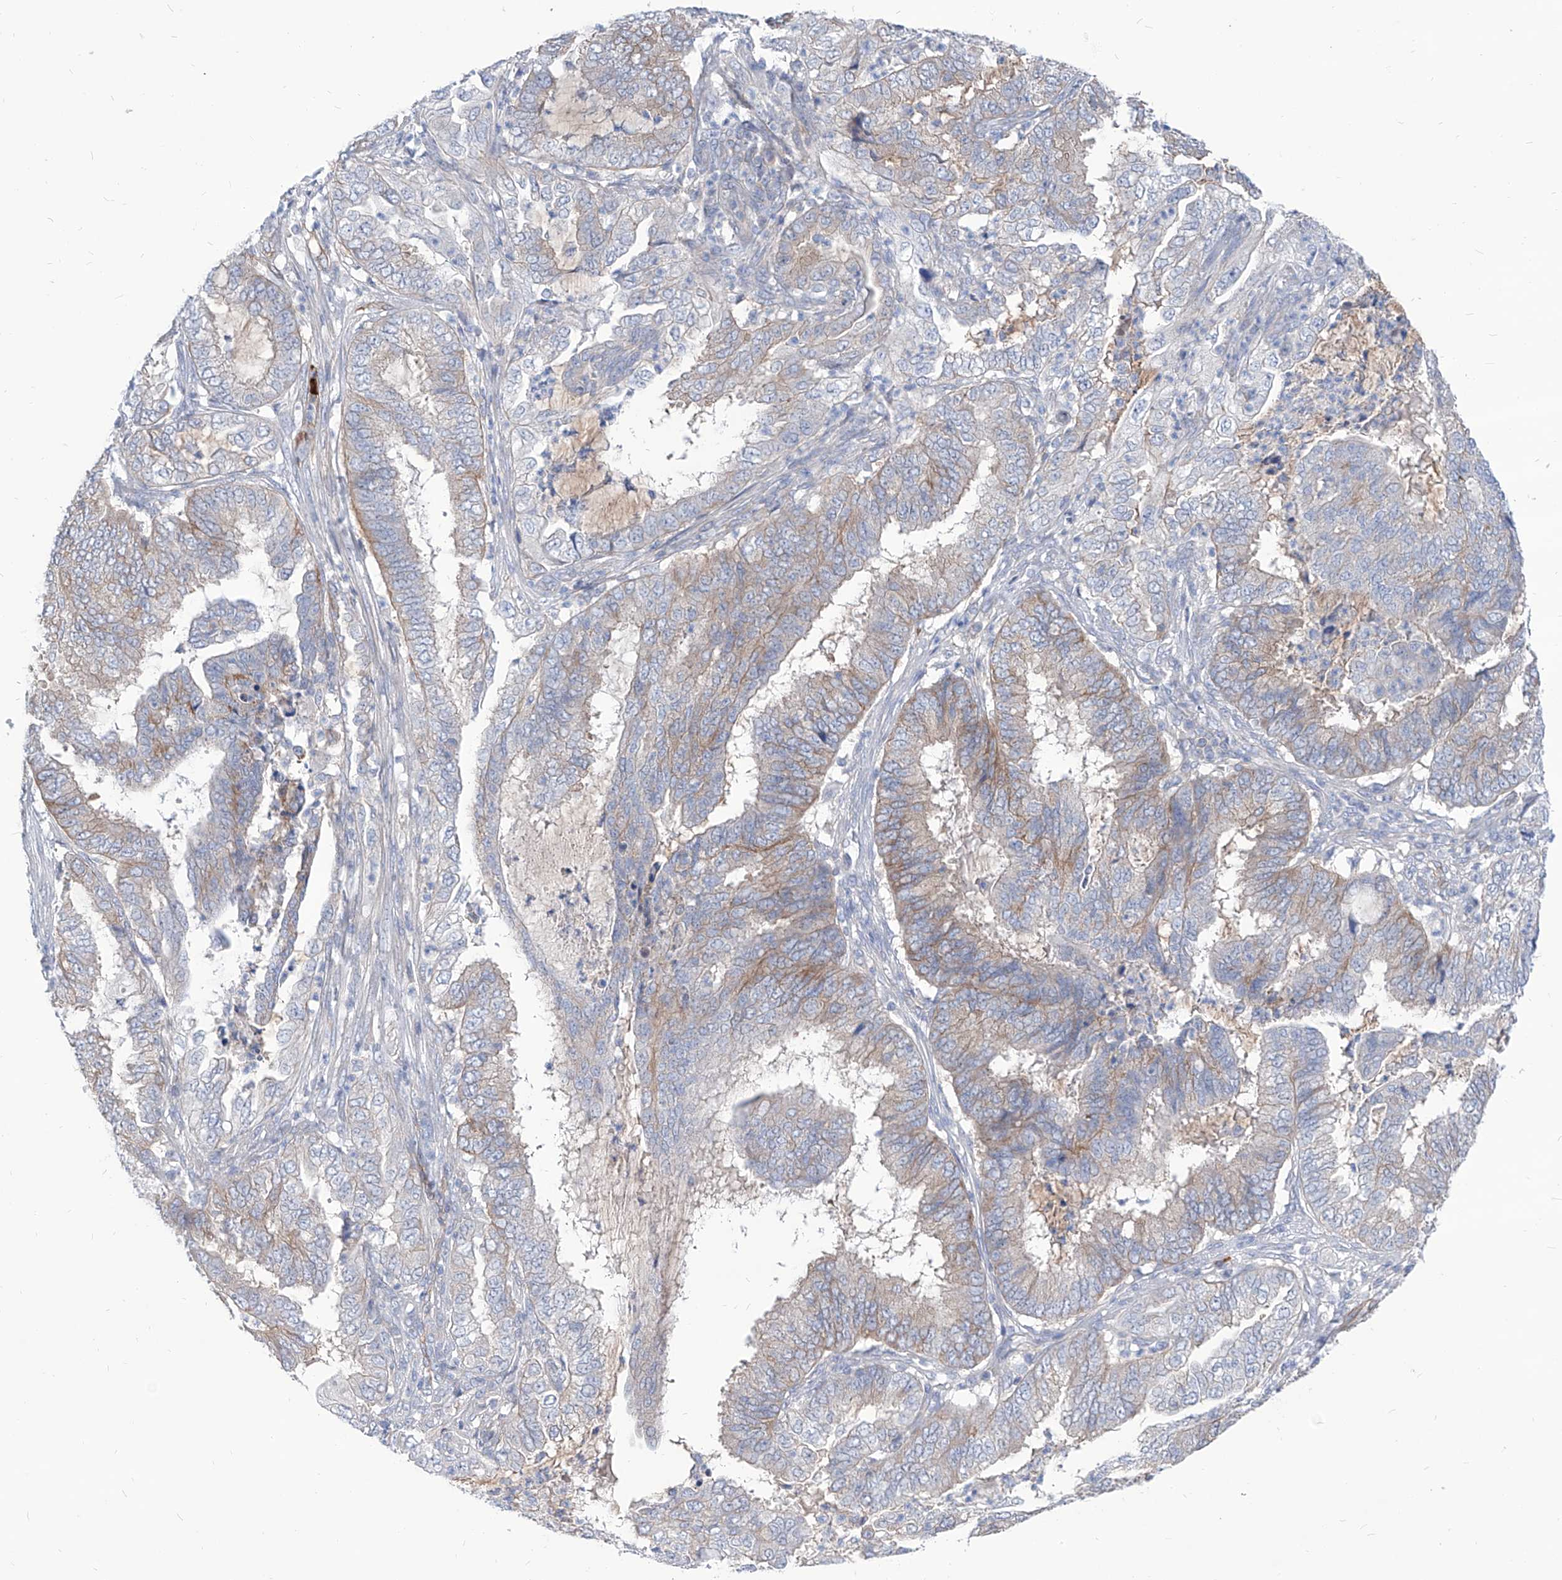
{"staining": {"intensity": "weak", "quantity": "25%-75%", "location": "cytoplasmic/membranous"}, "tissue": "endometrial cancer", "cell_type": "Tumor cells", "image_type": "cancer", "snomed": [{"axis": "morphology", "description": "Adenocarcinoma, NOS"}, {"axis": "topography", "description": "Endometrium"}], "caption": "Immunohistochemistry staining of endometrial cancer, which exhibits low levels of weak cytoplasmic/membranous staining in approximately 25%-75% of tumor cells indicating weak cytoplasmic/membranous protein positivity. The staining was performed using DAB (3,3'-diaminobenzidine) (brown) for protein detection and nuclei were counterstained in hematoxylin (blue).", "gene": "AKAP10", "patient": {"sex": "female", "age": 51}}